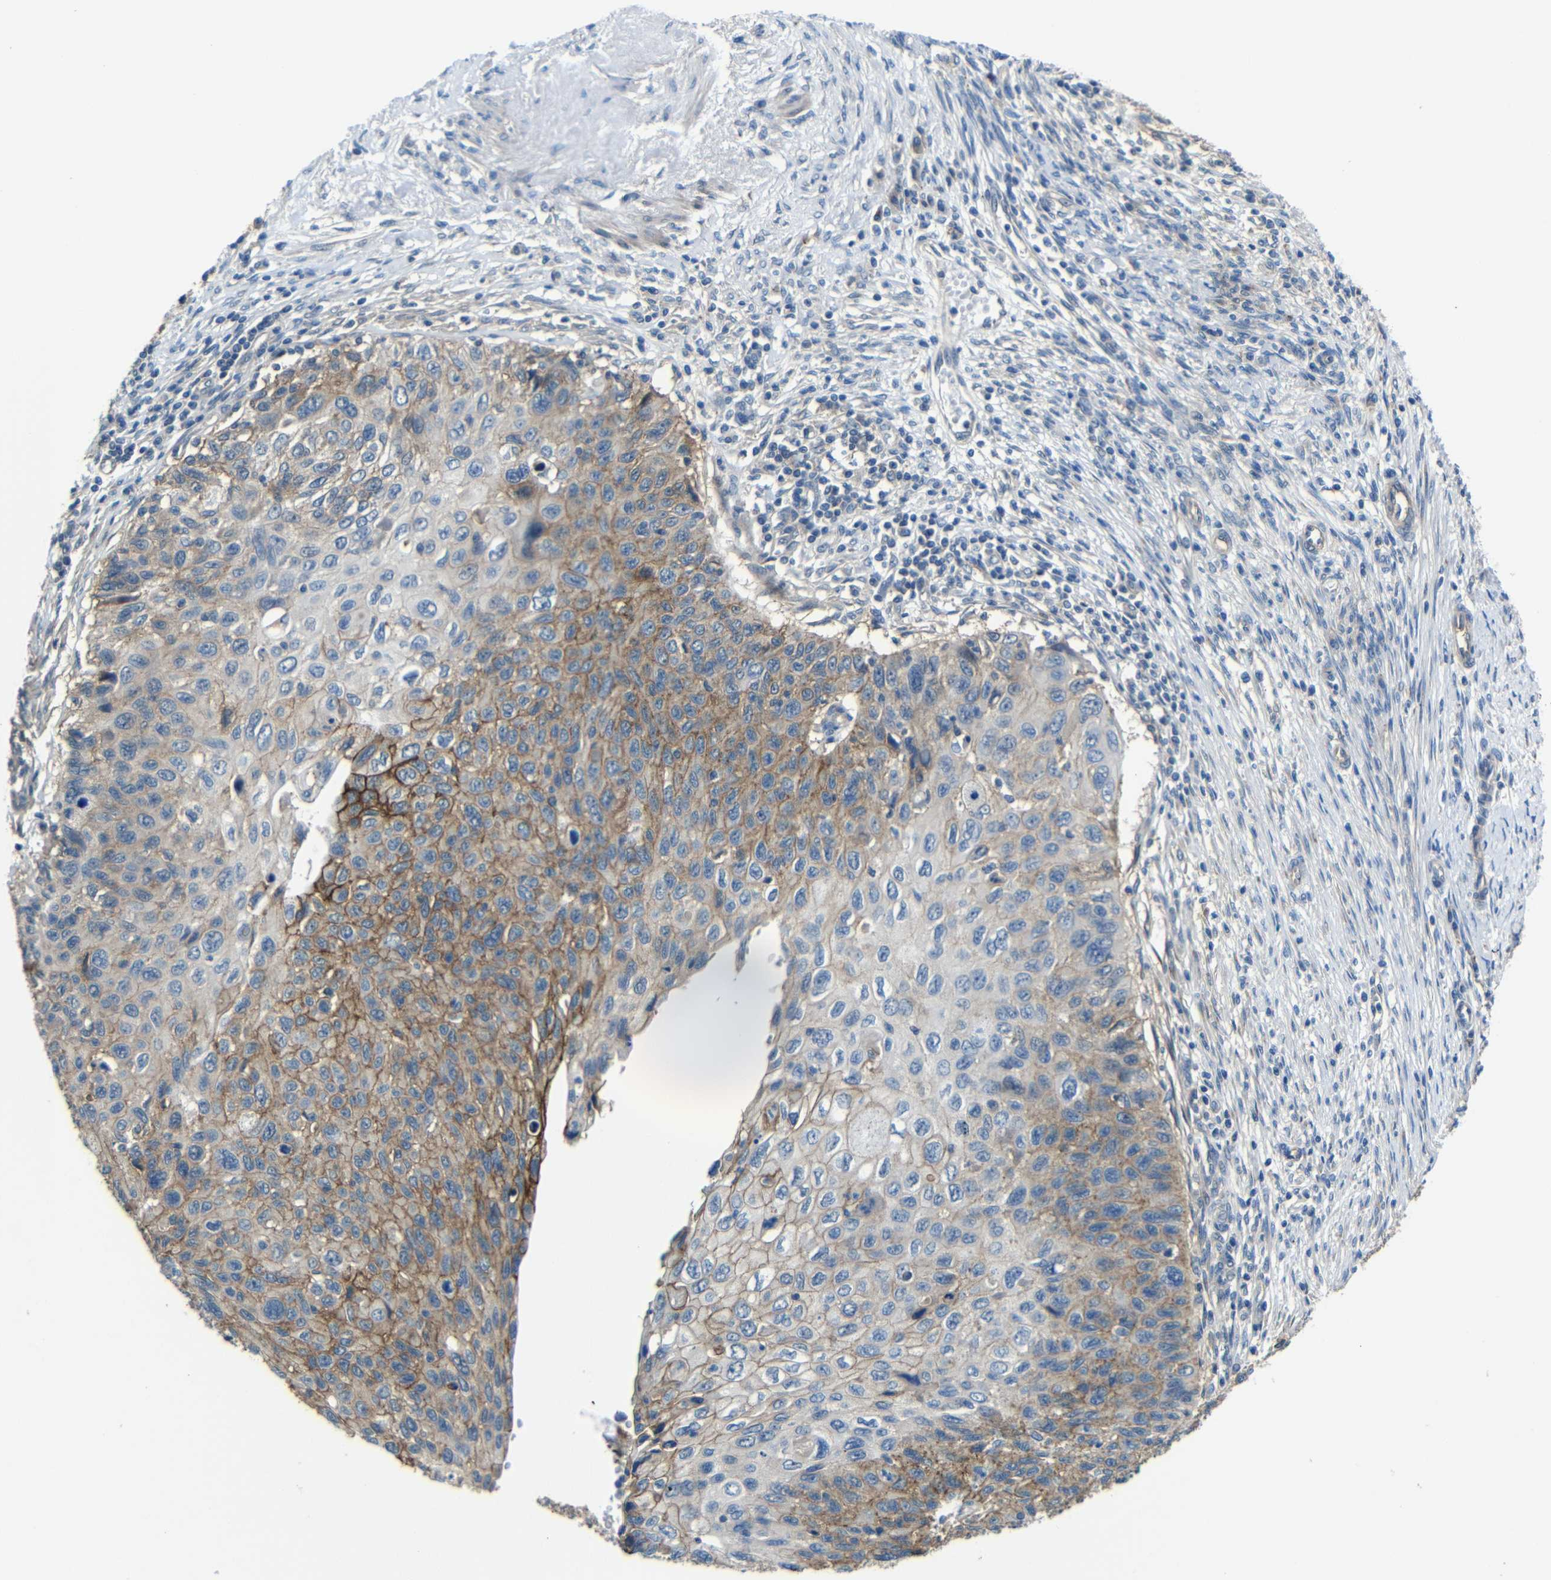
{"staining": {"intensity": "moderate", "quantity": "25%-75%", "location": "cytoplasmic/membranous"}, "tissue": "cervical cancer", "cell_type": "Tumor cells", "image_type": "cancer", "snomed": [{"axis": "morphology", "description": "Squamous cell carcinoma, NOS"}, {"axis": "topography", "description": "Cervix"}], "caption": "Immunohistochemical staining of human cervical cancer exhibits medium levels of moderate cytoplasmic/membranous expression in about 25%-75% of tumor cells. The staining is performed using DAB brown chromogen to label protein expression. The nuclei are counter-stained blue using hematoxylin.", "gene": "ZNF90", "patient": {"sex": "female", "age": 70}}